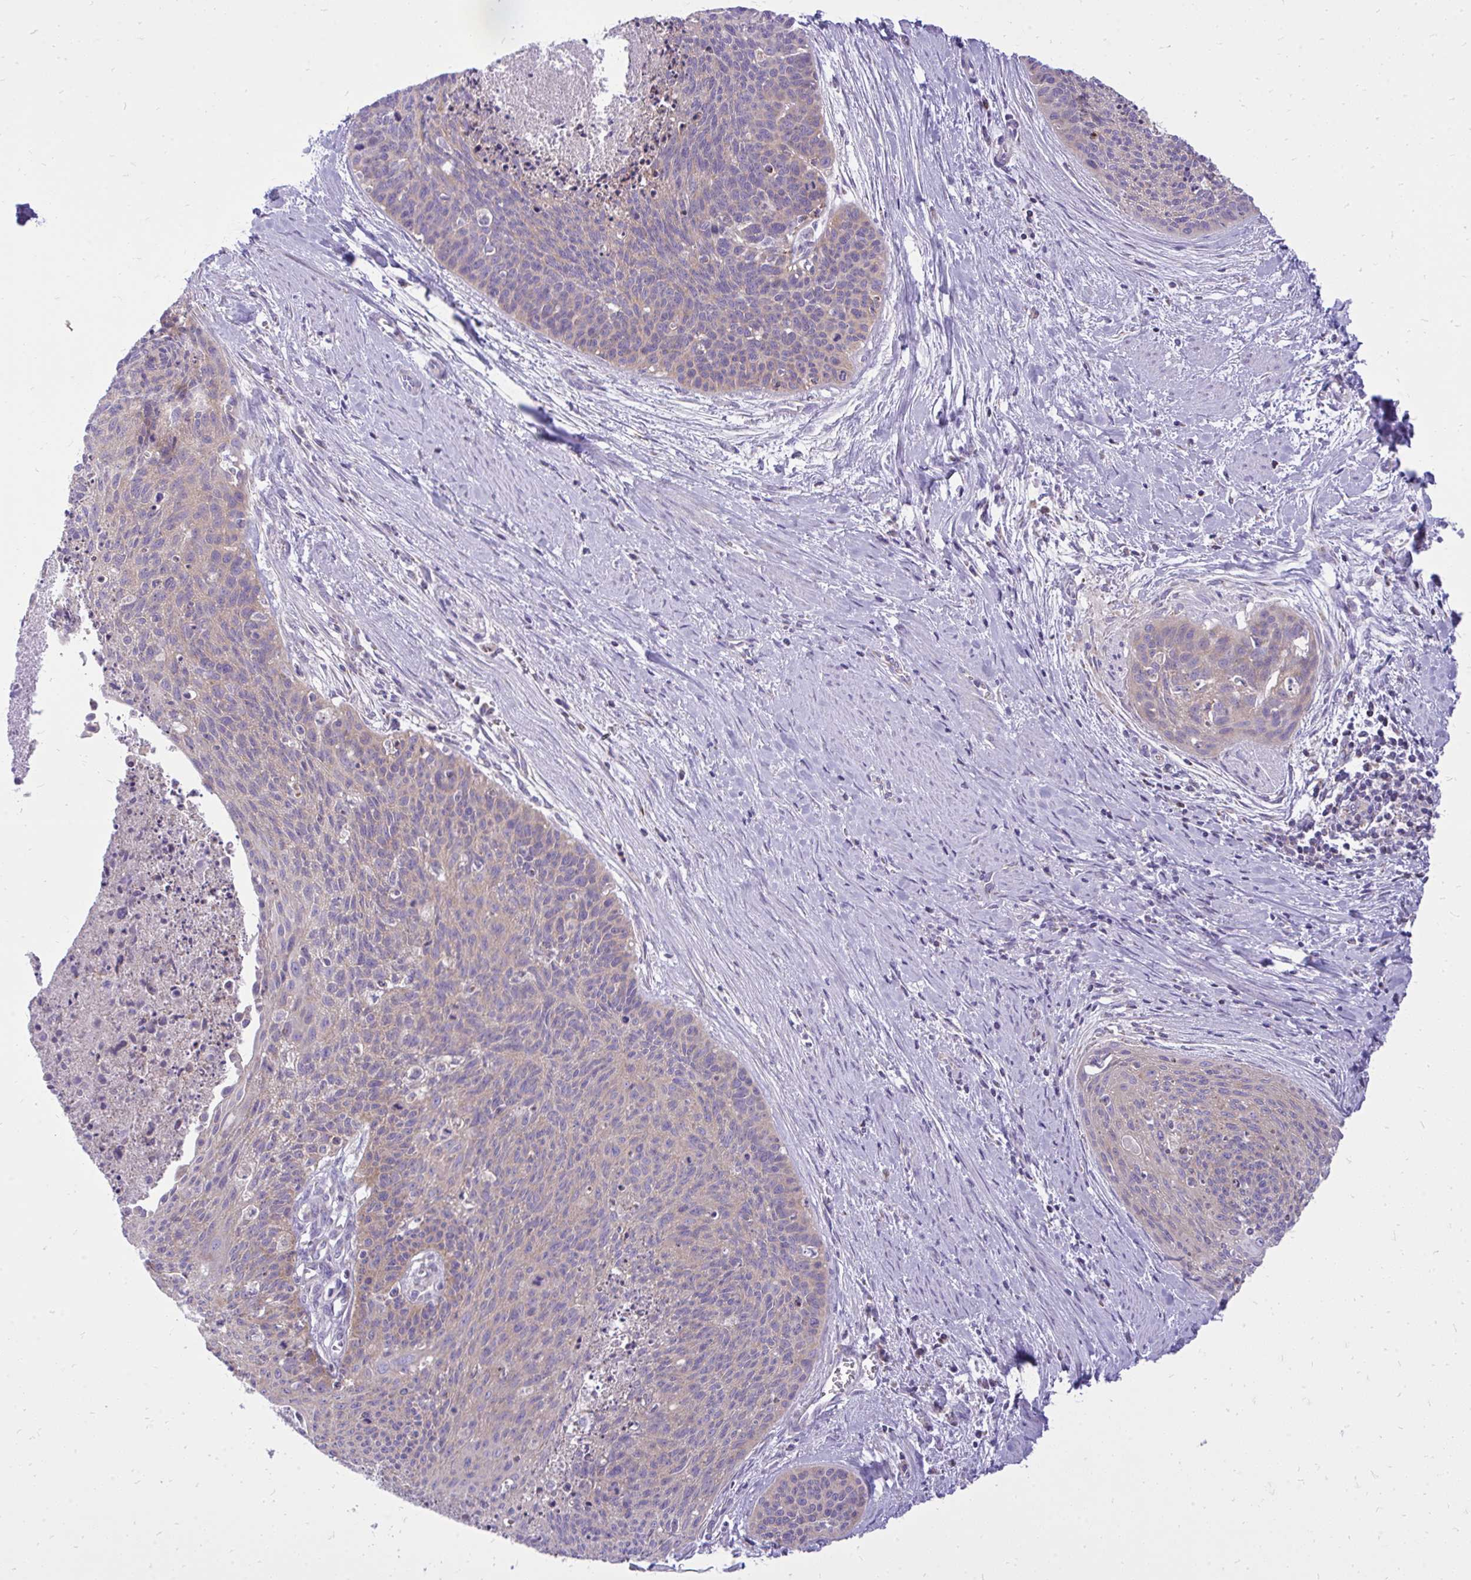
{"staining": {"intensity": "weak", "quantity": "25%-75%", "location": "cytoplasmic/membranous"}, "tissue": "cervical cancer", "cell_type": "Tumor cells", "image_type": "cancer", "snomed": [{"axis": "morphology", "description": "Squamous cell carcinoma, NOS"}, {"axis": "topography", "description": "Cervix"}], "caption": "Immunohistochemistry staining of squamous cell carcinoma (cervical), which reveals low levels of weak cytoplasmic/membranous staining in approximately 25%-75% of tumor cells indicating weak cytoplasmic/membranous protein staining. The staining was performed using DAB (3,3'-diaminobenzidine) (brown) for protein detection and nuclei were counterstained in hematoxylin (blue).", "gene": "SPTBN2", "patient": {"sex": "female", "age": 55}}